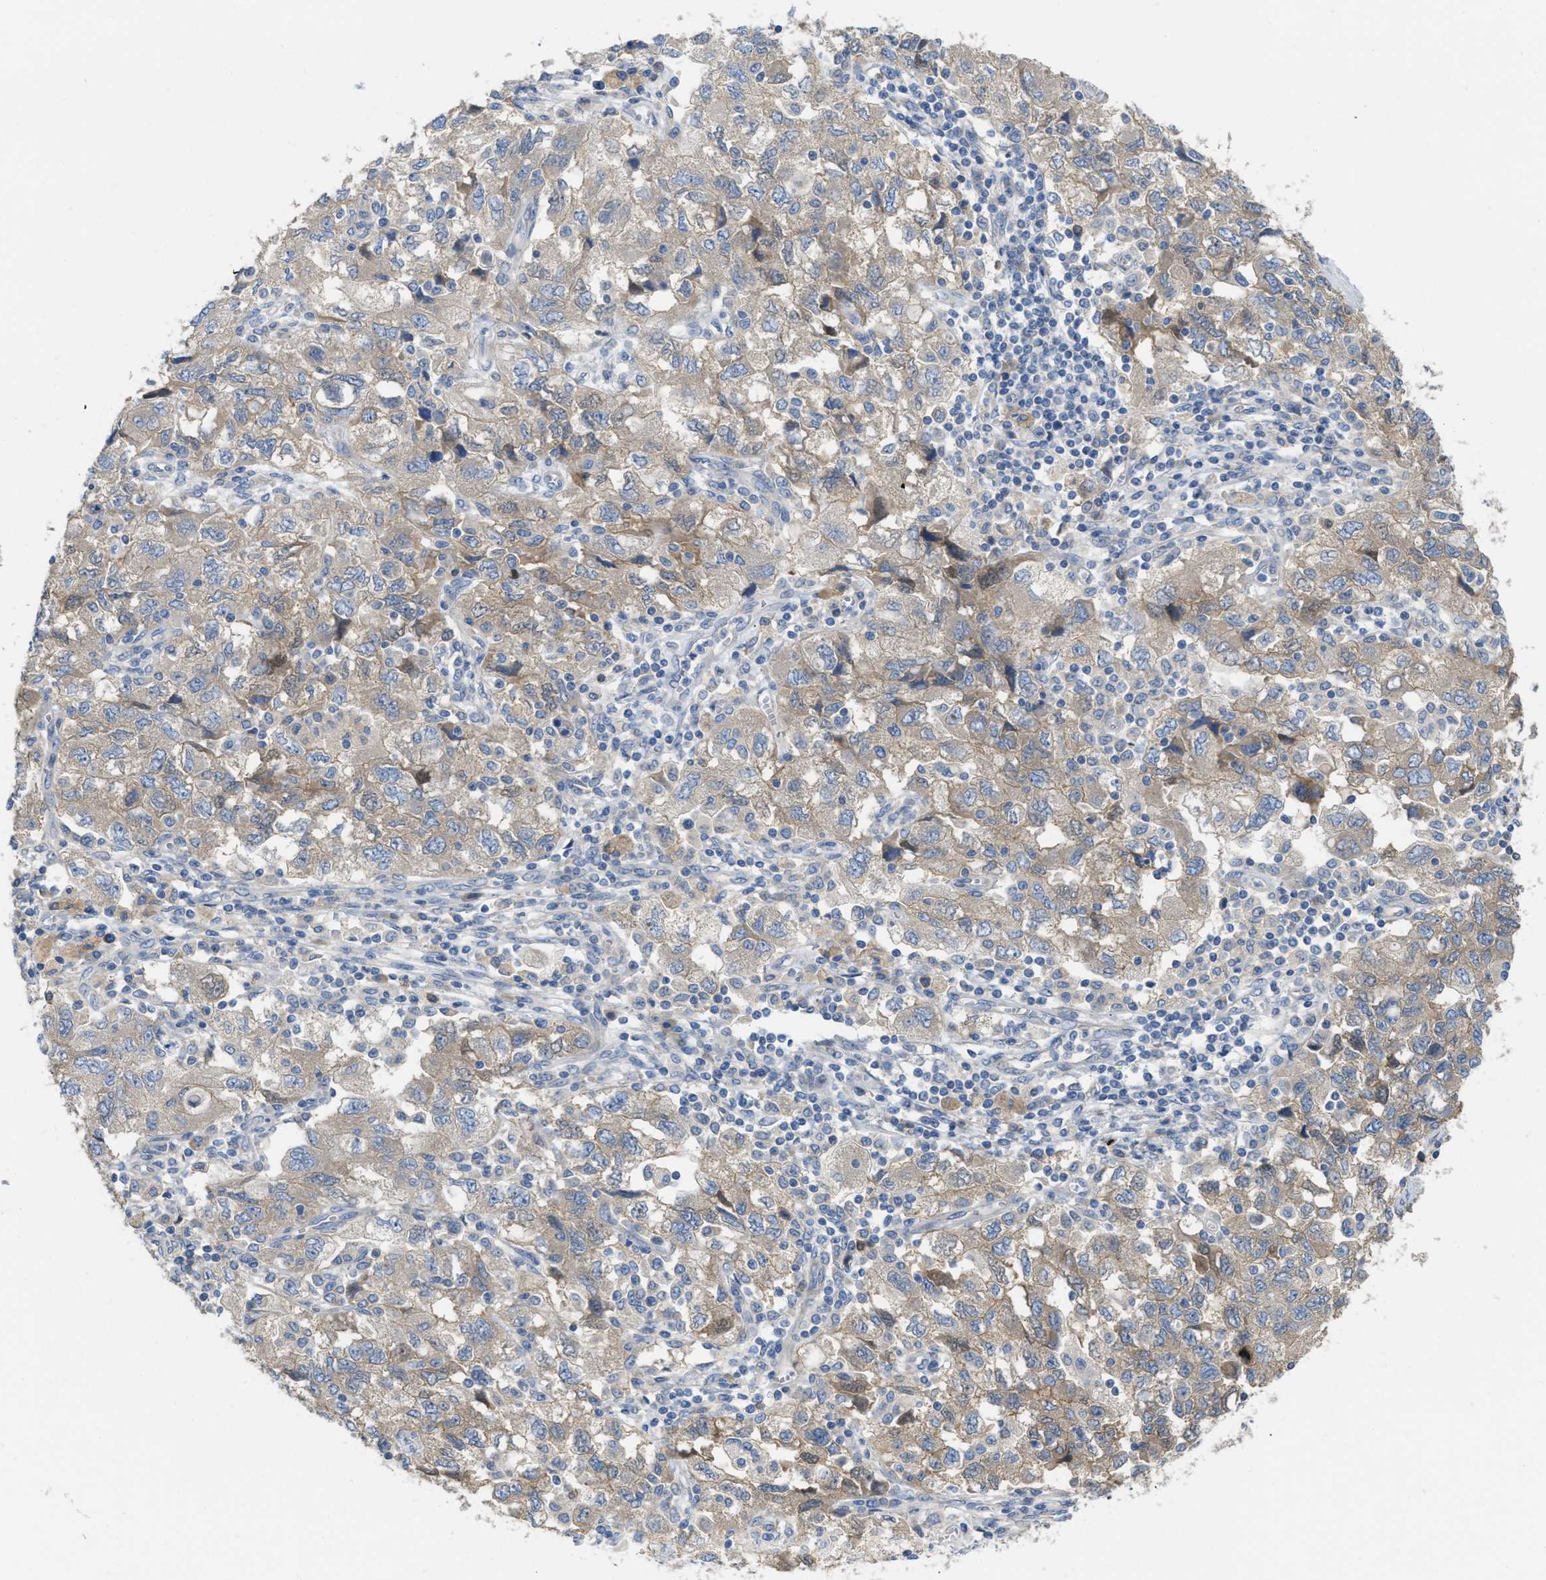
{"staining": {"intensity": "weak", "quantity": ">75%", "location": "cytoplasmic/membranous"}, "tissue": "ovarian cancer", "cell_type": "Tumor cells", "image_type": "cancer", "snomed": [{"axis": "morphology", "description": "Carcinoma, NOS"}, {"axis": "morphology", "description": "Cystadenocarcinoma, serous, NOS"}, {"axis": "topography", "description": "Ovary"}], "caption": "Immunohistochemistry (IHC) histopathology image of ovarian carcinoma stained for a protein (brown), which shows low levels of weak cytoplasmic/membranous positivity in about >75% of tumor cells.", "gene": "DHX58", "patient": {"sex": "female", "age": 69}}